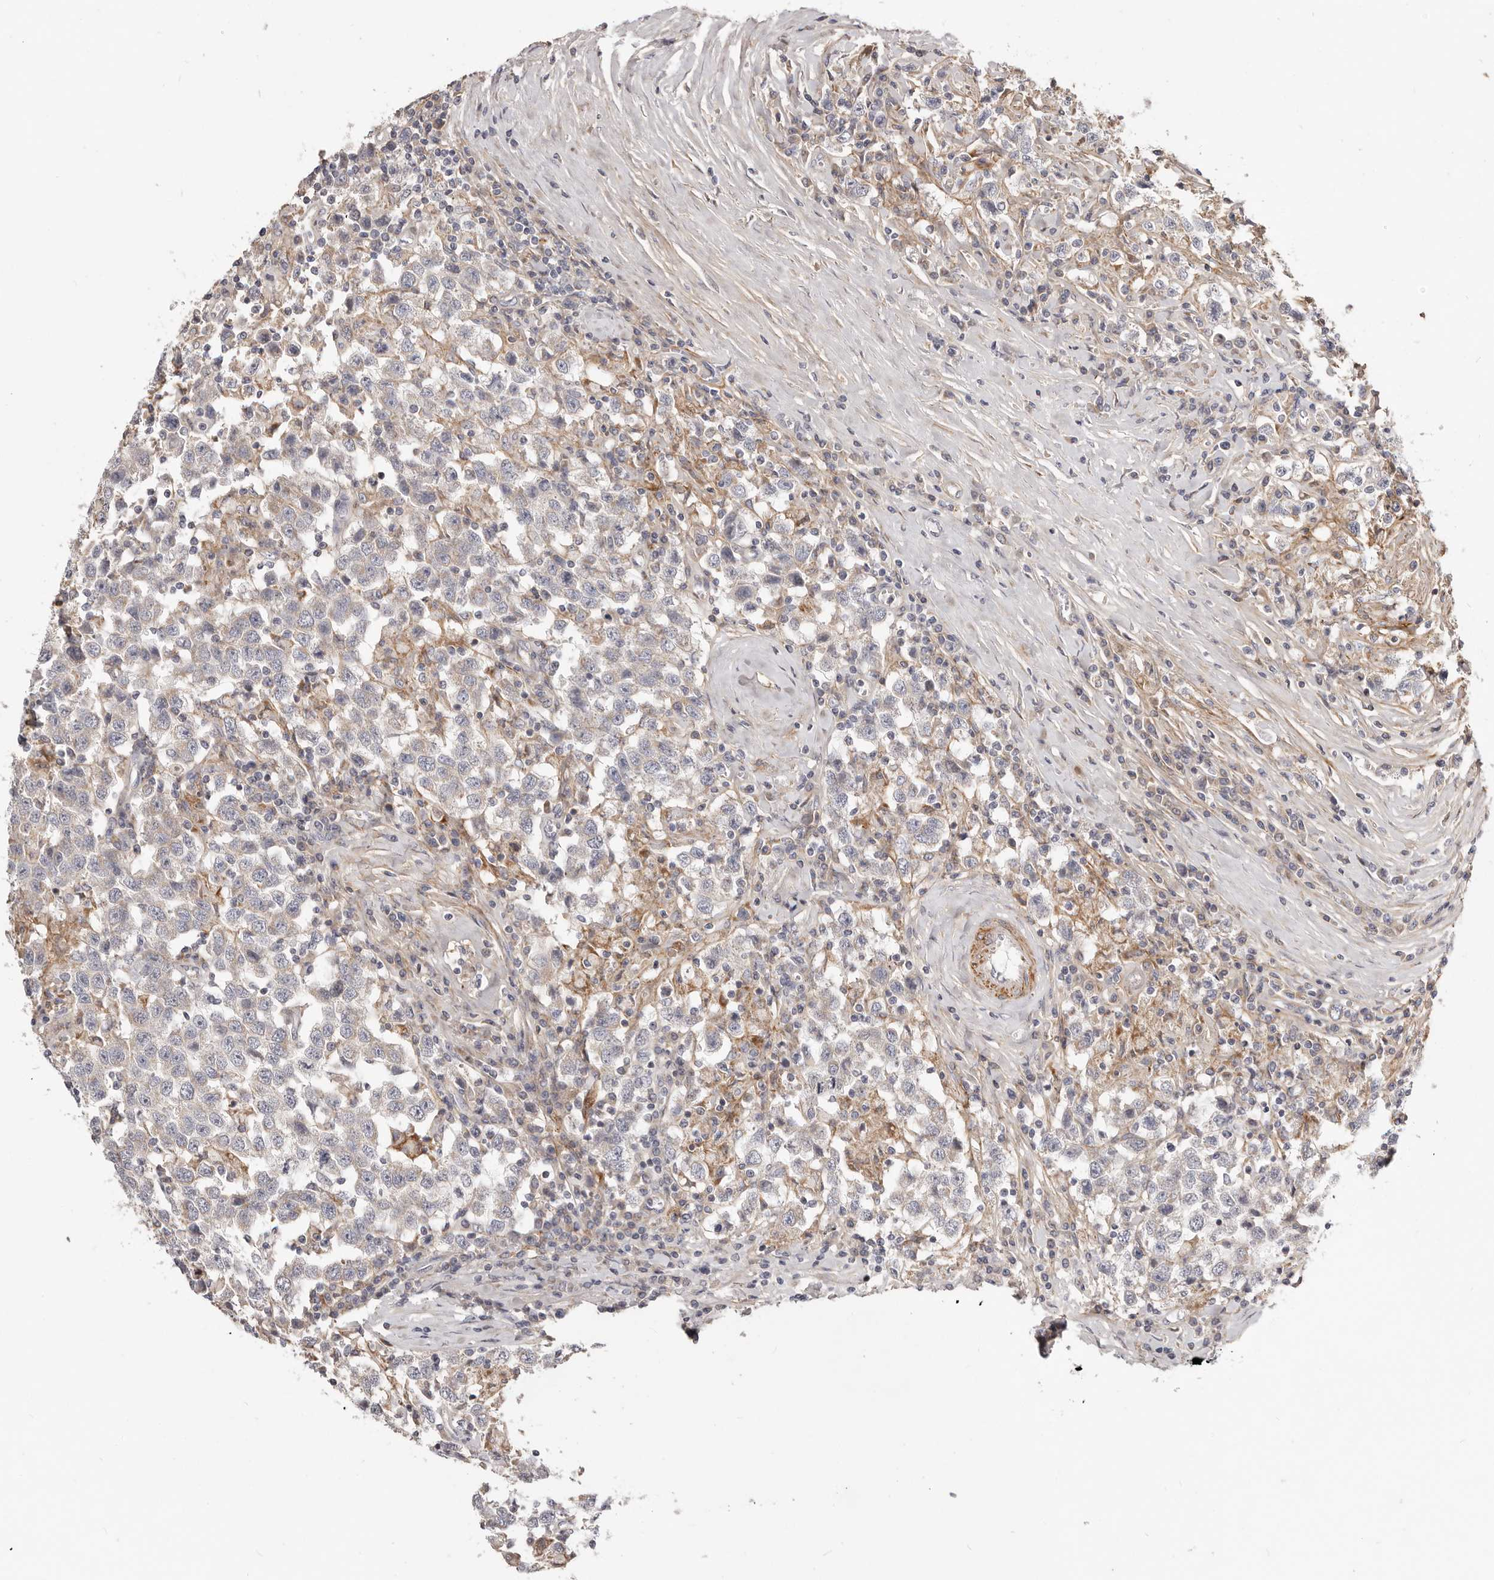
{"staining": {"intensity": "negative", "quantity": "none", "location": "none"}, "tissue": "testis cancer", "cell_type": "Tumor cells", "image_type": "cancer", "snomed": [{"axis": "morphology", "description": "Seminoma, NOS"}, {"axis": "topography", "description": "Testis"}], "caption": "DAB (3,3'-diaminobenzidine) immunohistochemical staining of human seminoma (testis) exhibits no significant positivity in tumor cells.", "gene": "MRPS10", "patient": {"sex": "male", "age": 41}}